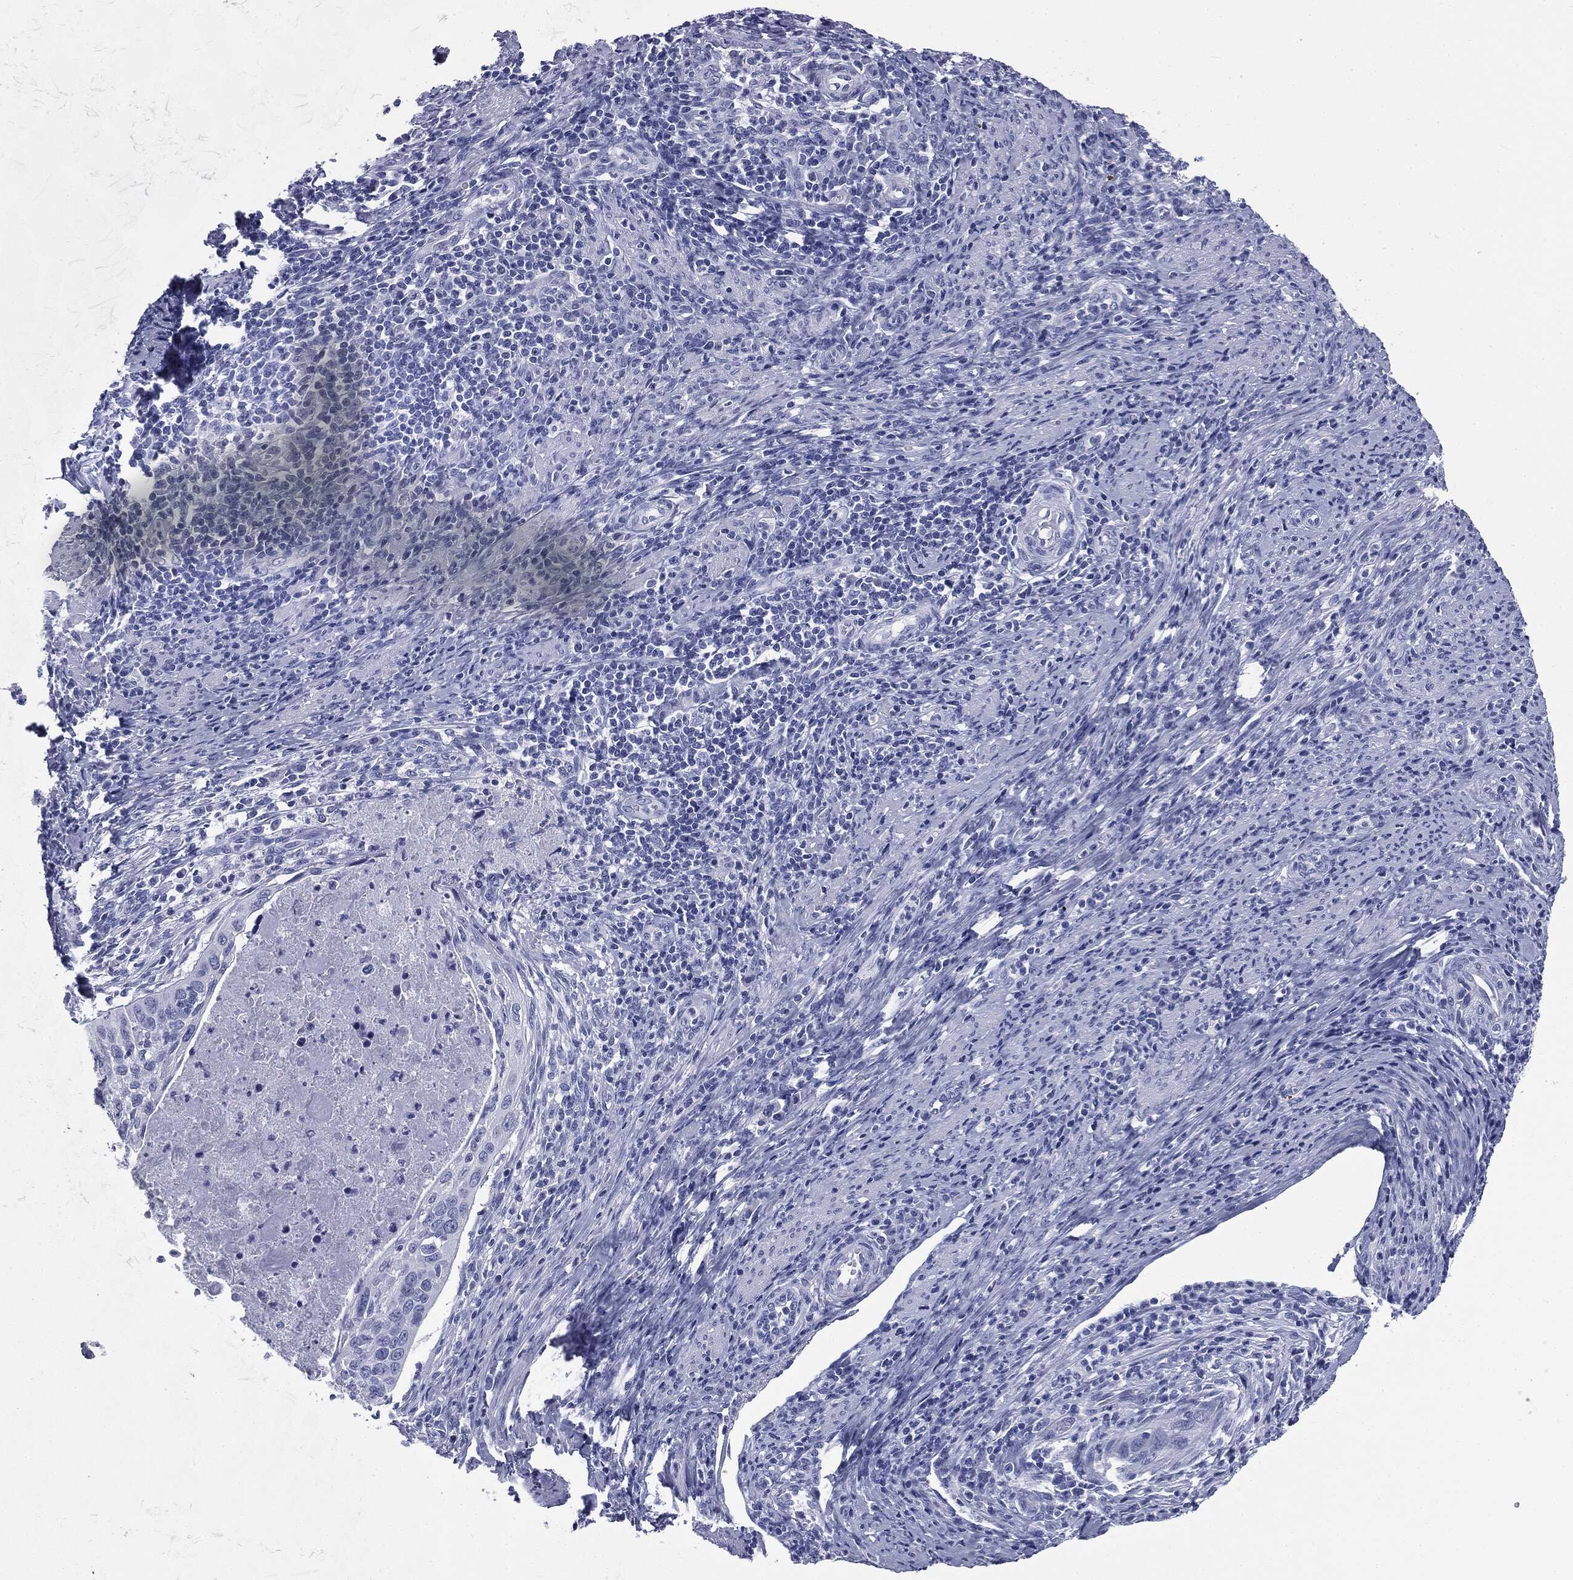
{"staining": {"intensity": "negative", "quantity": "none", "location": "none"}, "tissue": "cervical cancer", "cell_type": "Tumor cells", "image_type": "cancer", "snomed": [{"axis": "morphology", "description": "Squamous cell carcinoma, NOS"}, {"axis": "topography", "description": "Cervix"}], "caption": "This is an immunohistochemistry (IHC) image of human squamous cell carcinoma (cervical). There is no staining in tumor cells.", "gene": "ATP2A1", "patient": {"sex": "female", "age": 26}}